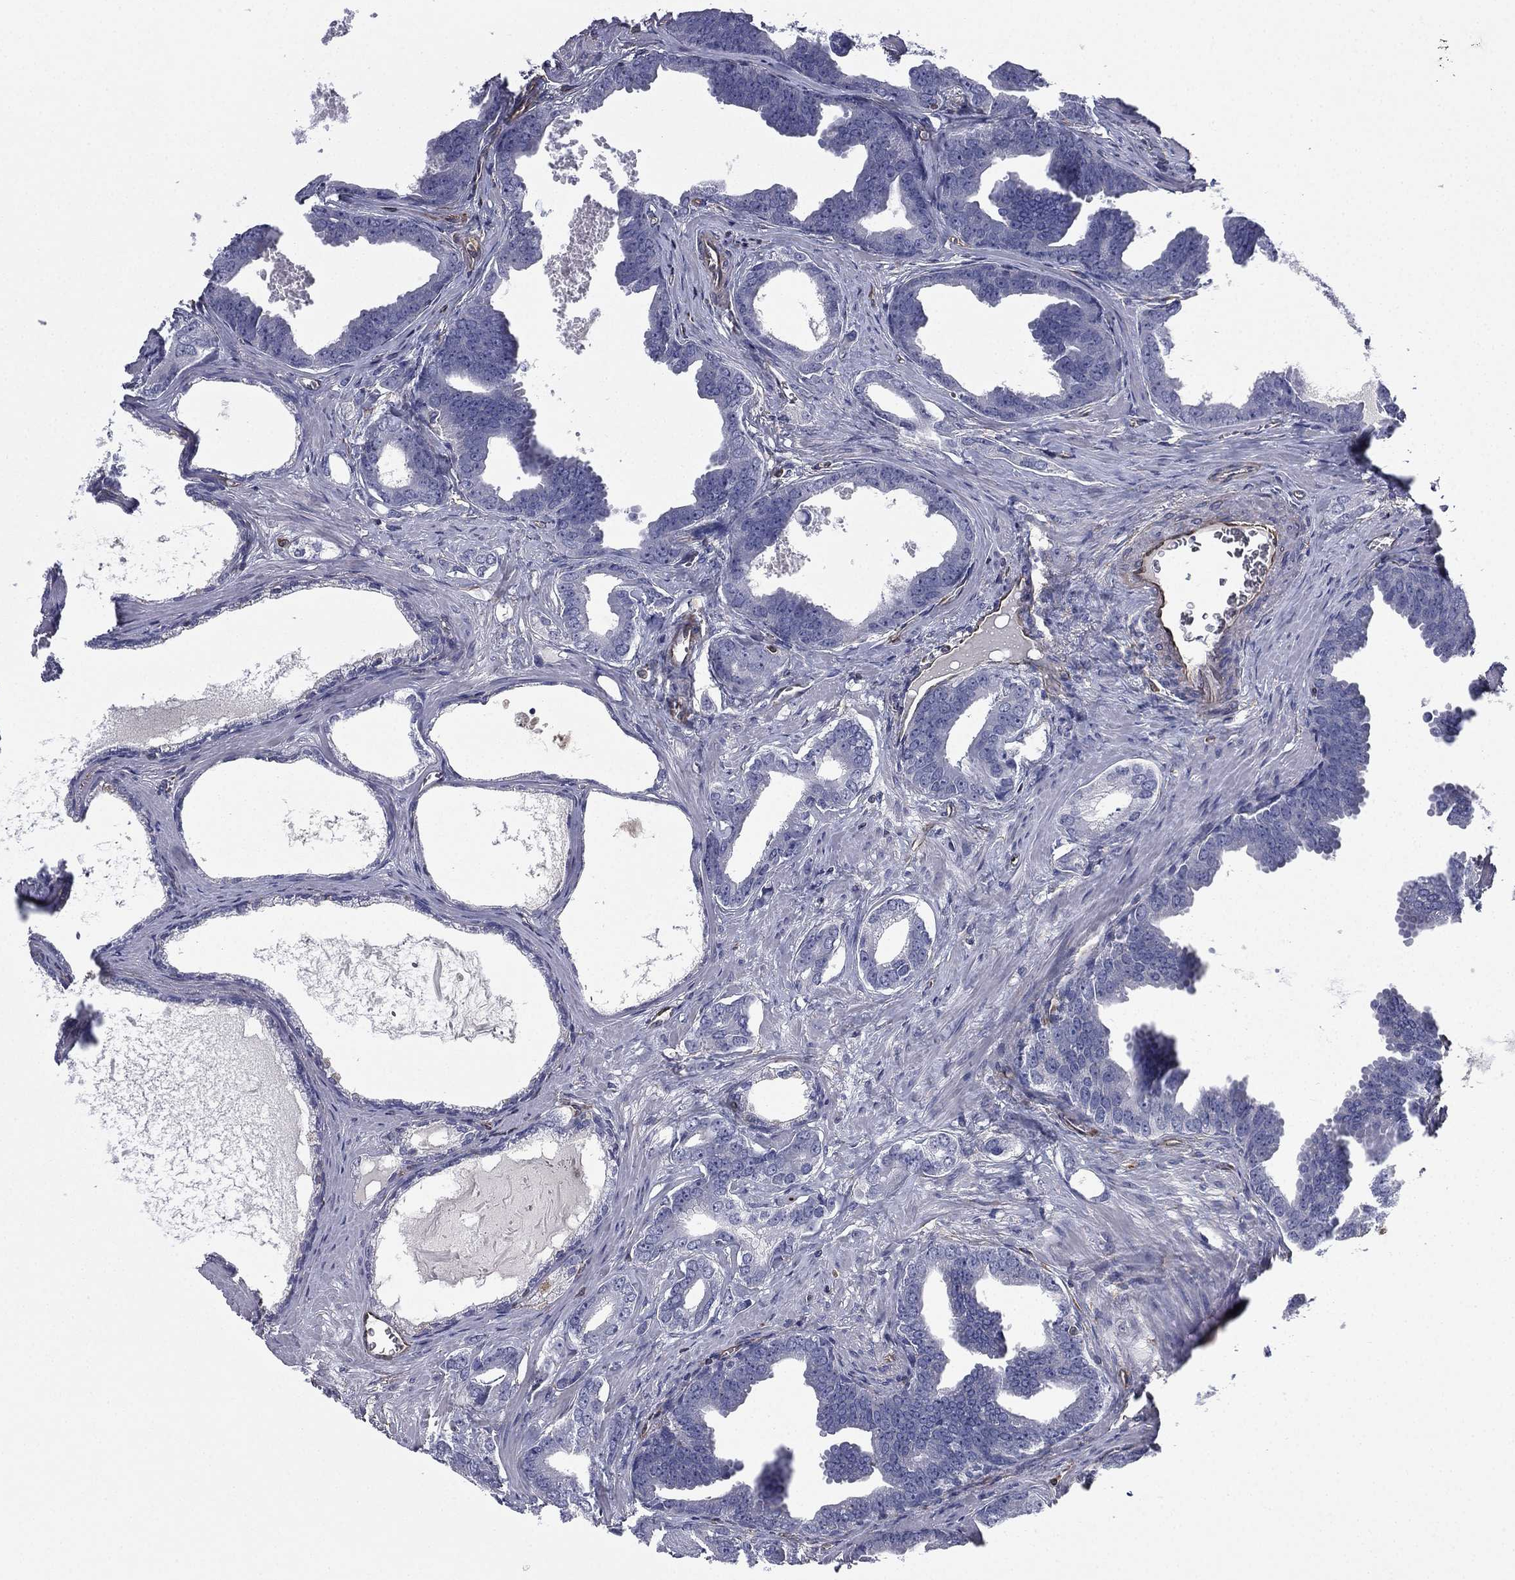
{"staining": {"intensity": "negative", "quantity": "none", "location": "none"}, "tissue": "prostate cancer", "cell_type": "Tumor cells", "image_type": "cancer", "snomed": [{"axis": "morphology", "description": "Adenocarcinoma, NOS"}, {"axis": "topography", "description": "Prostate"}], "caption": "Immunohistochemistry of prostate cancer (adenocarcinoma) displays no staining in tumor cells.", "gene": "SCUBE1", "patient": {"sex": "male", "age": 66}}